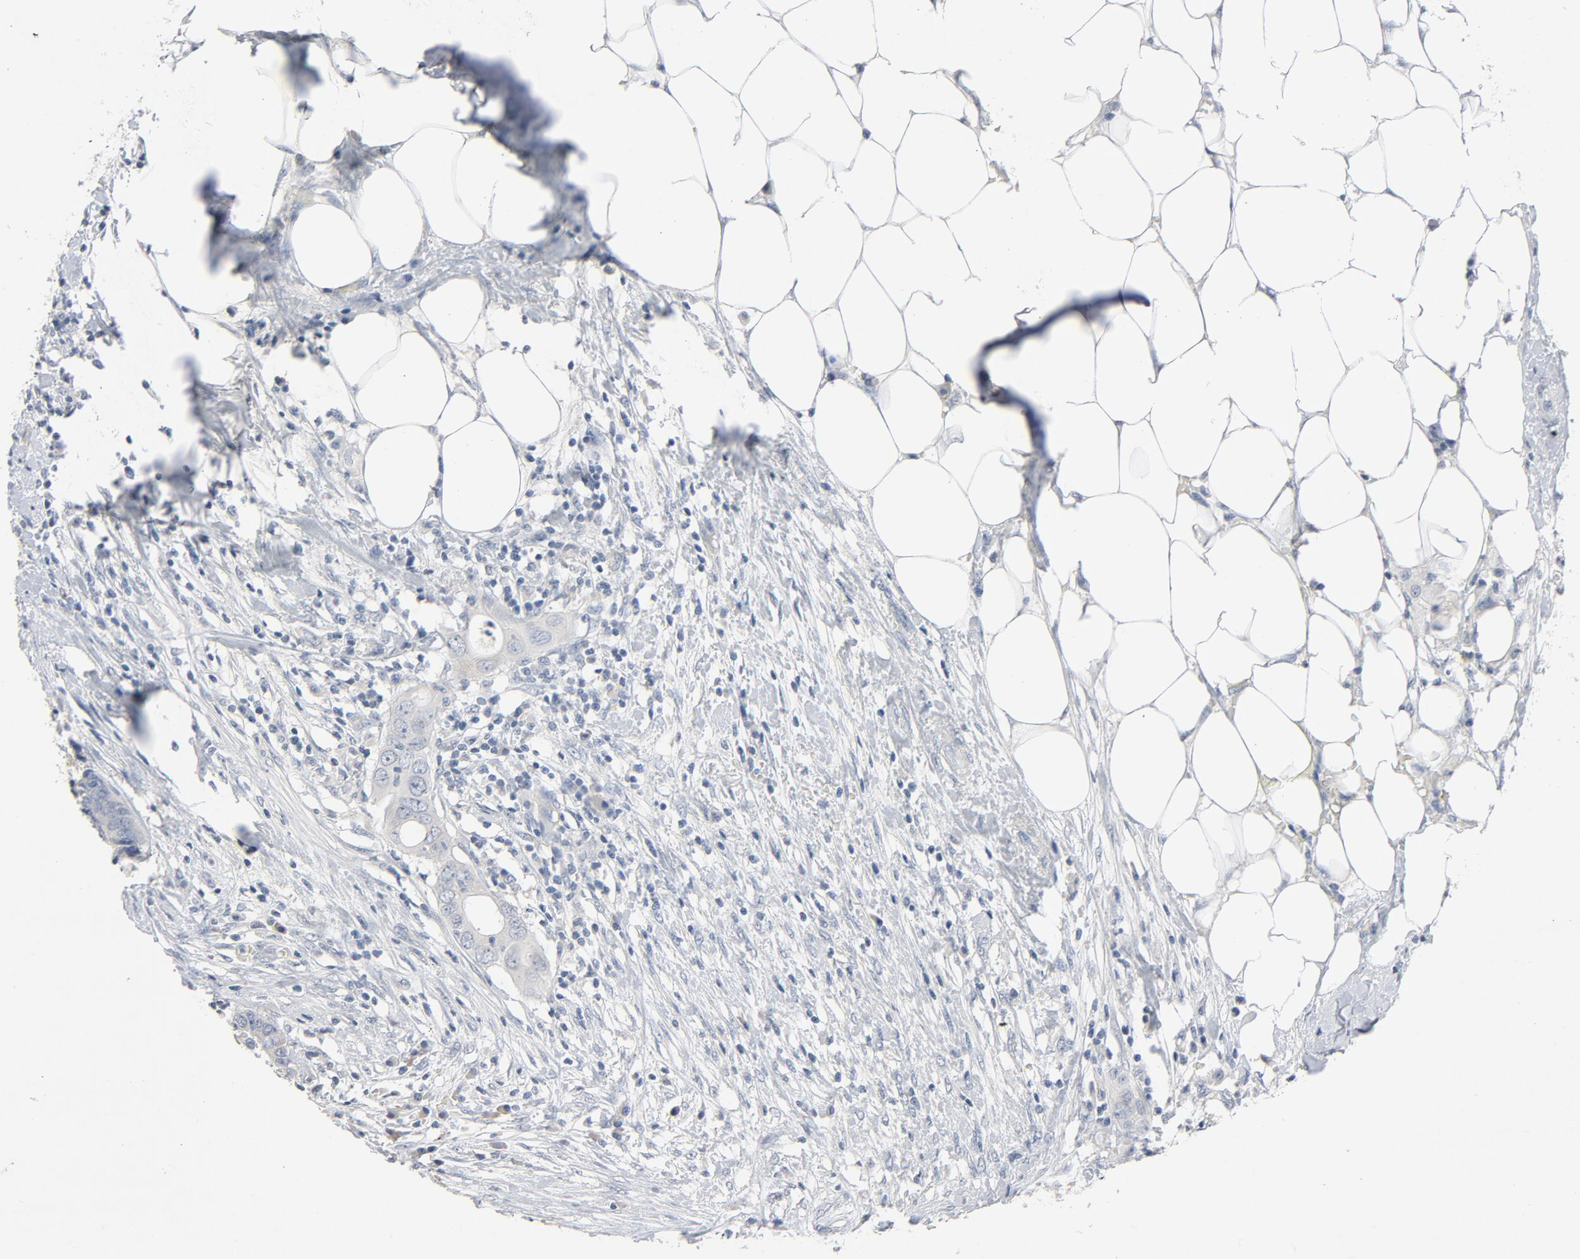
{"staining": {"intensity": "negative", "quantity": "none", "location": "none"}, "tissue": "colorectal cancer", "cell_type": "Tumor cells", "image_type": "cancer", "snomed": [{"axis": "morphology", "description": "Adenocarcinoma, NOS"}, {"axis": "topography", "description": "Colon"}], "caption": "This is a micrograph of IHC staining of adenocarcinoma (colorectal), which shows no expression in tumor cells. (Immunohistochemistry (ihc), brightfield microscopy, high magnification).", "gene": "ZCCHC13", "patient": {"sex": "male", "age": 71}}